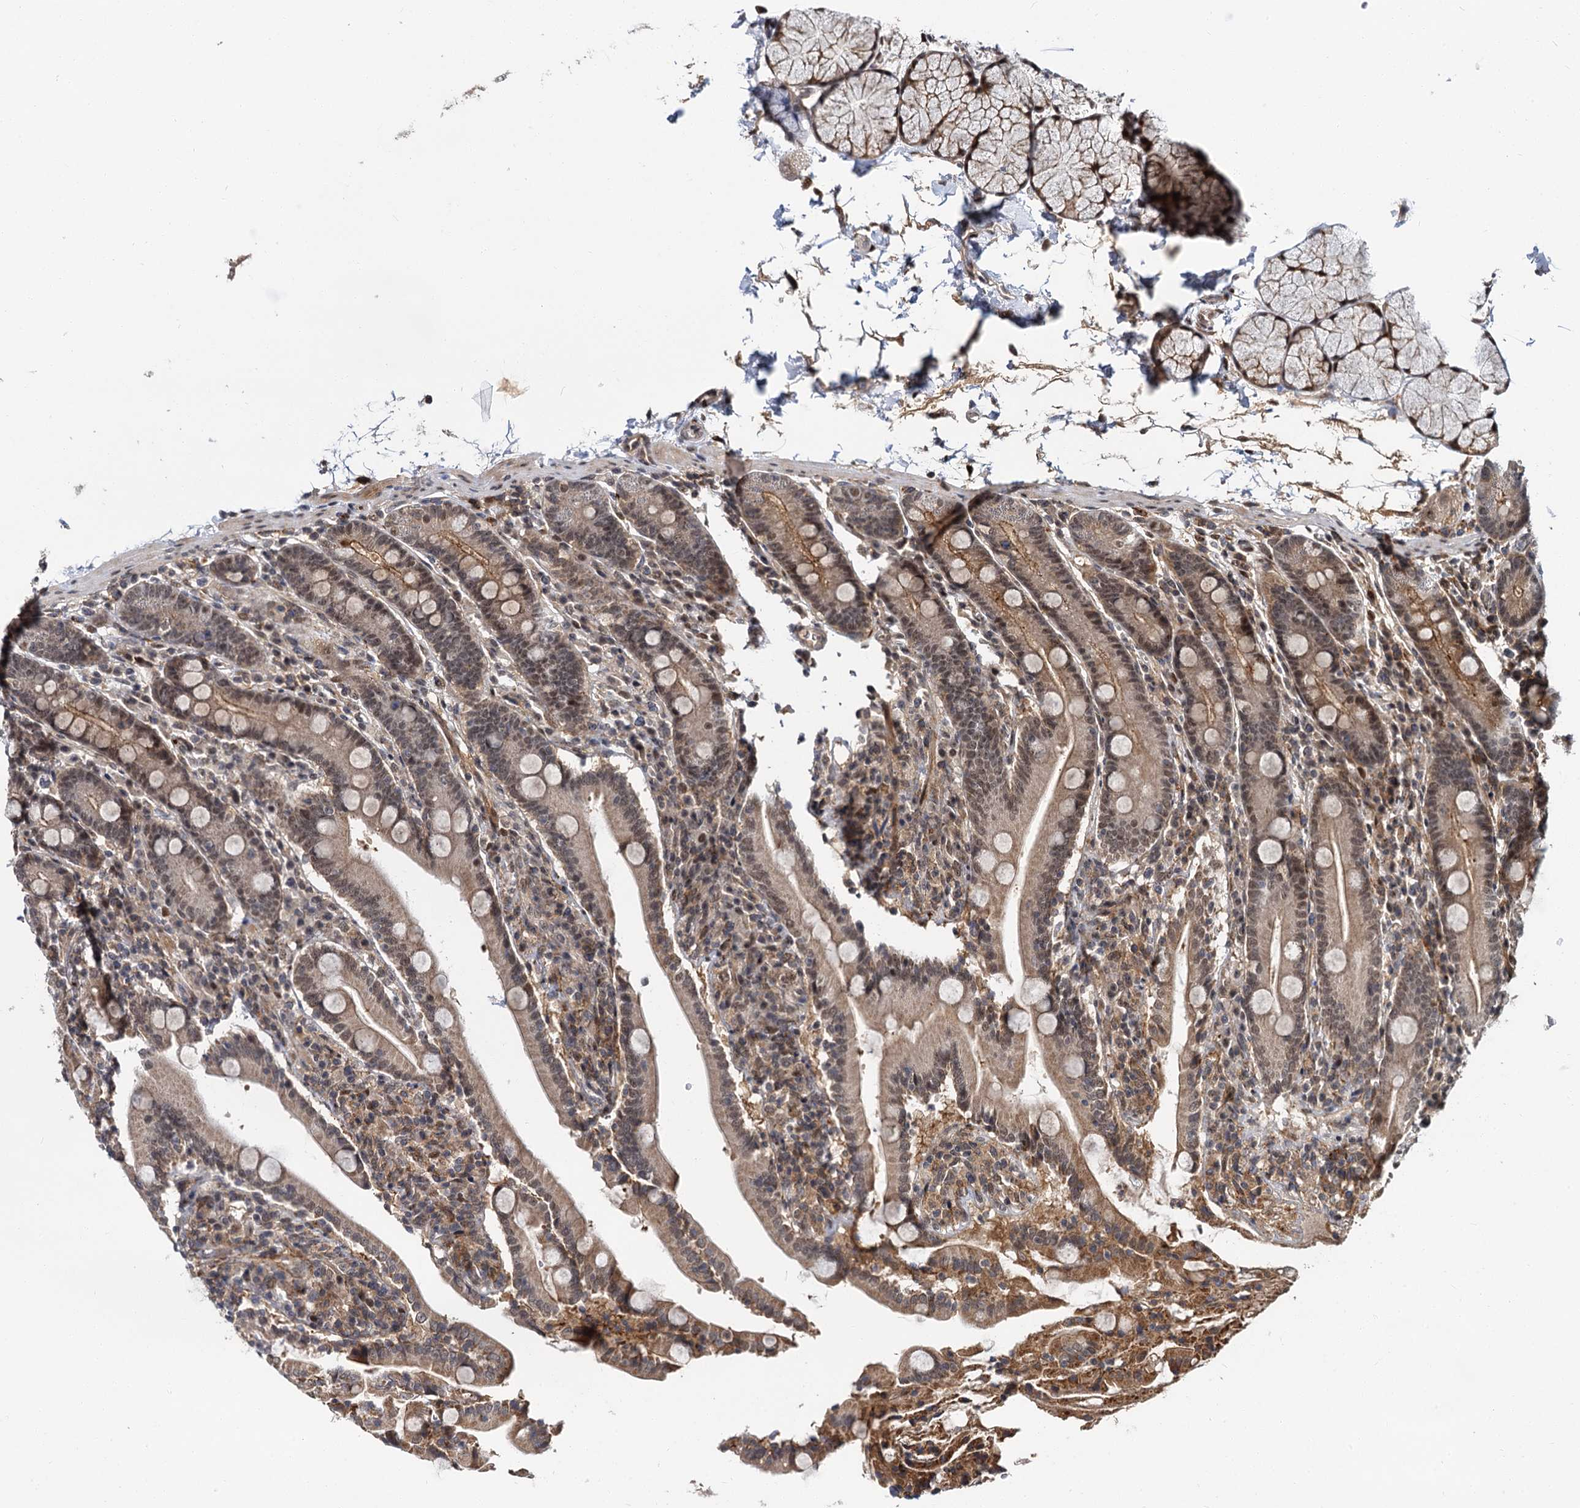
{"staining": {"intensity": "moderate", "quantity": "<25%", "location": "cytoplasmic/membranous"}, "tissue": "duodenum", "cell_type": "Glandular cells", "image_type": "normal", "snomed": [{"axis": "morphology", "description": "Normal tissue, NOS"}, {"axis": "topography", "description": "Duodenum"}], "caption": "Moderate cytoplasmic/membranous protein expression is appreciated in approximately <25% of glandular cells in duodenum.", "gene": "MBD6", "patient": {"sex": "male", "age": 35}}